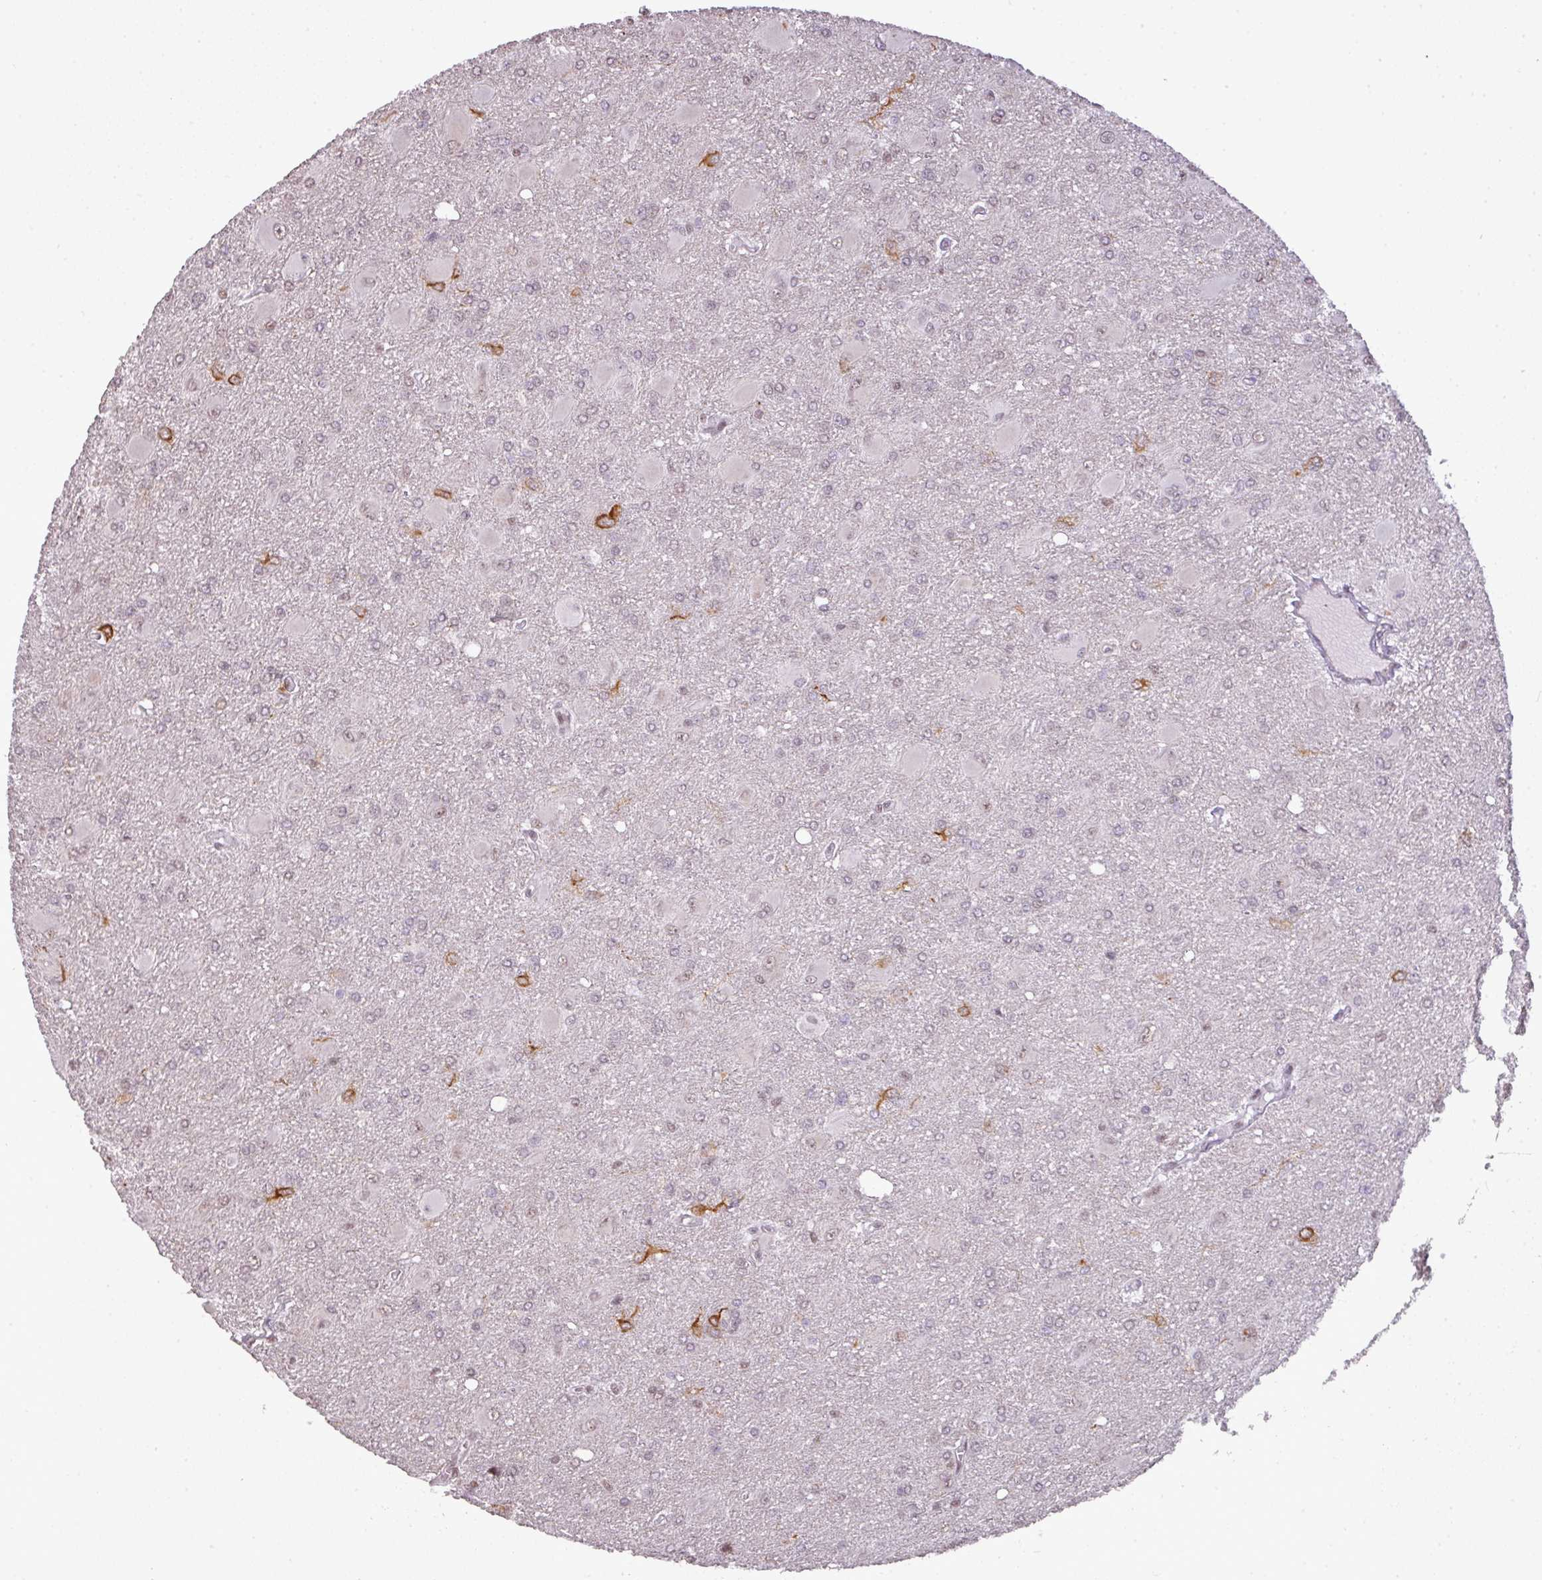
{"staining": {"intensity": "moderate", "quantity": "<25%", "location": "nuclear"}, "tissue": "glioma", "cell_type": "Tumor cells", "image_type": "cancer", "snomed": [{"axis": "morphology", "description": "Glioma, malignant, High grade"}, {"axis": "topography", "description": "Brain"}], "caption": "Brown immunohistochemical staining in glioma shows moderate nuclear staining in about <25% of tumor cells. Nuclei are stained in blue.", "gene": "MYSM1", "patient": {"sex": "male", "age": 67}}